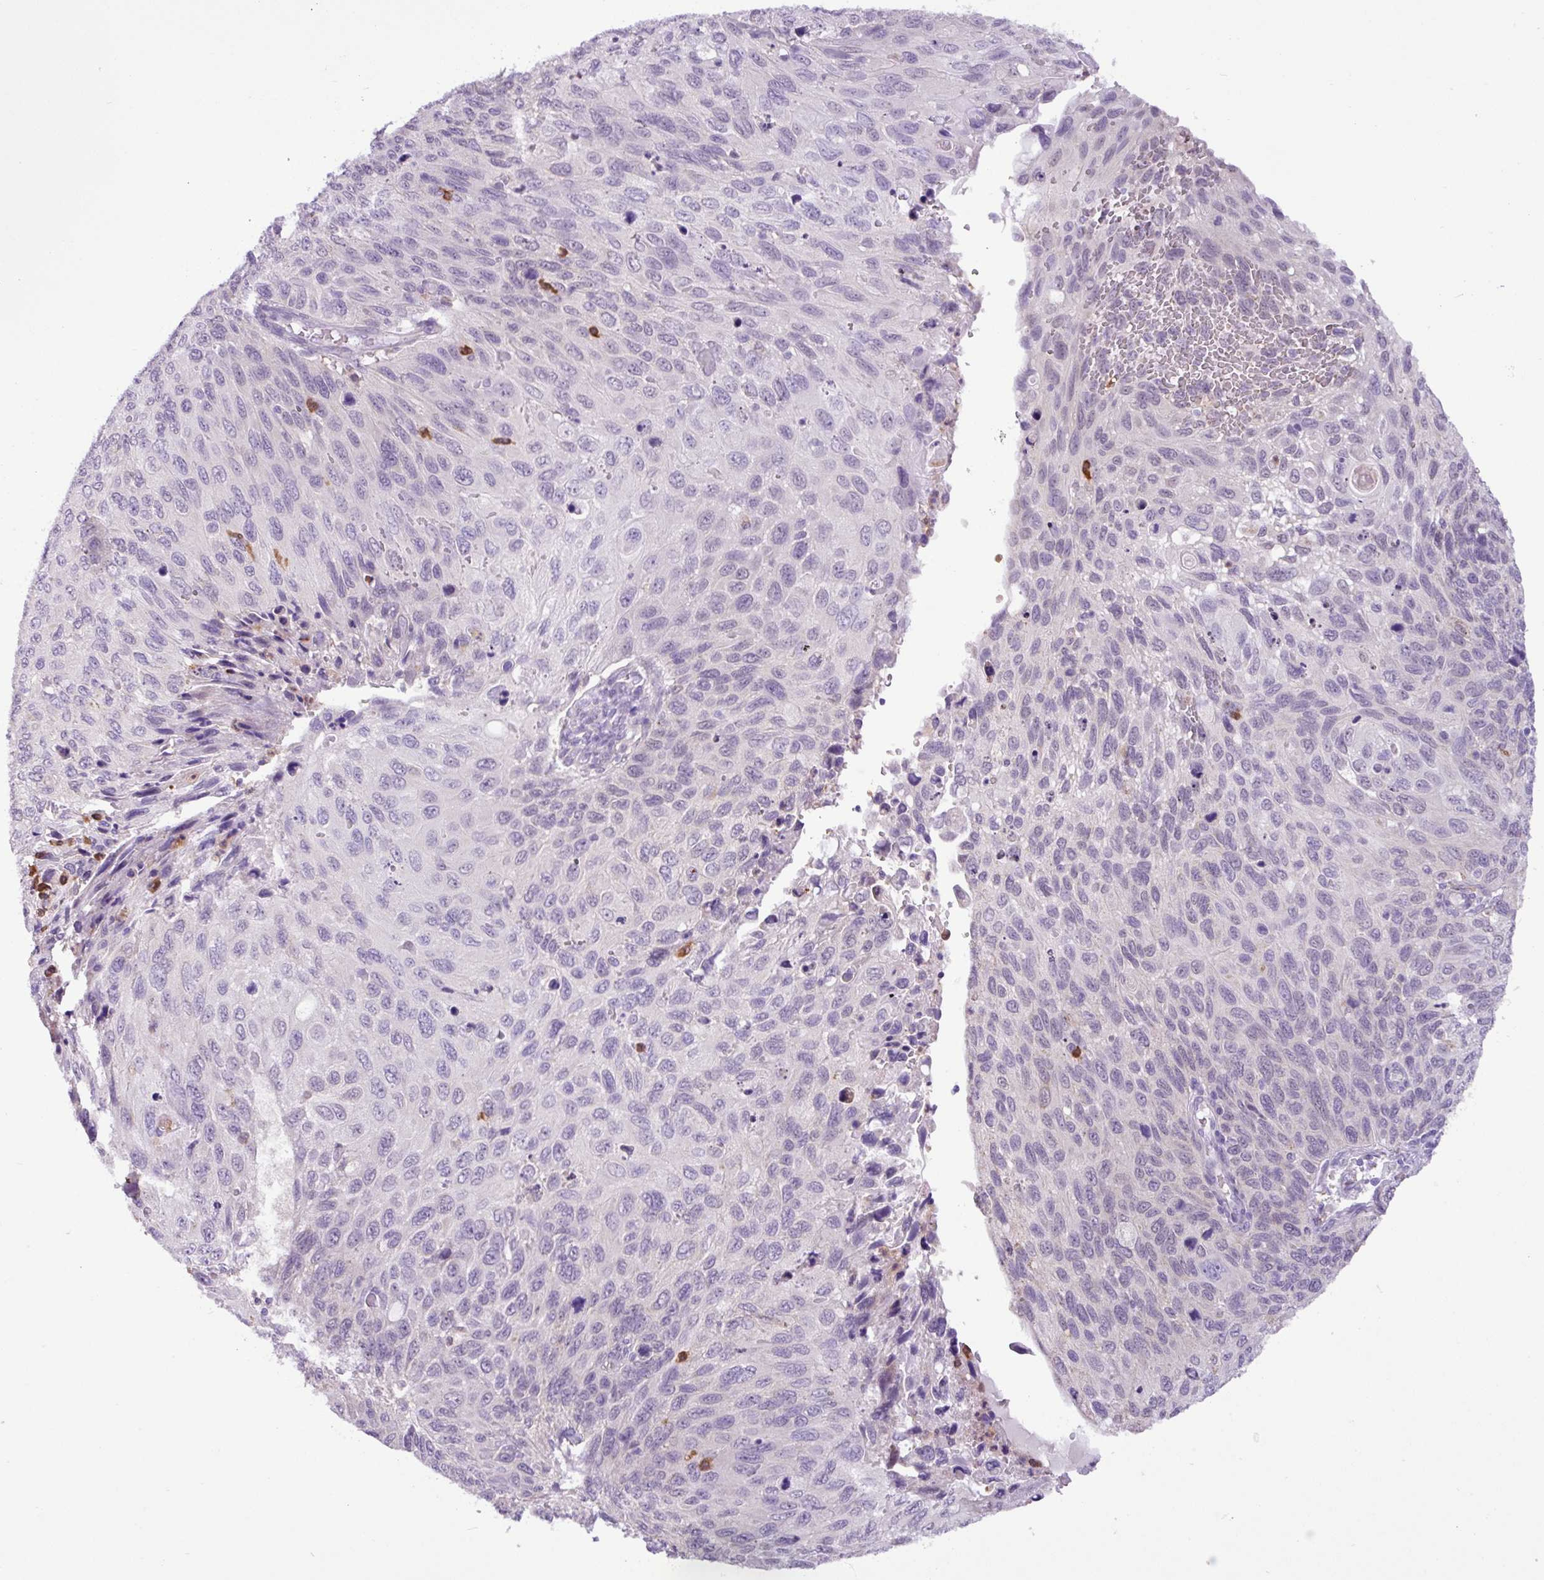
{"staining": {"intensity": "negative", "quantity": "none", "location": "none"}, "tissue": "cervical cancer", "cell_type": "Tumor cells", "image_type": "cancer", "snomed": [{"axis": "morphology", "description": "Squamous cell carcinoma, NOS"}, {"axis": "topography", "description": "Cervix"}], "caption": "Tumor cells are negative for brown protein staining in cervical squamous cell carcinoma.", "gene": "TONSL", "patient": {"sex": "female", "age": 70}}